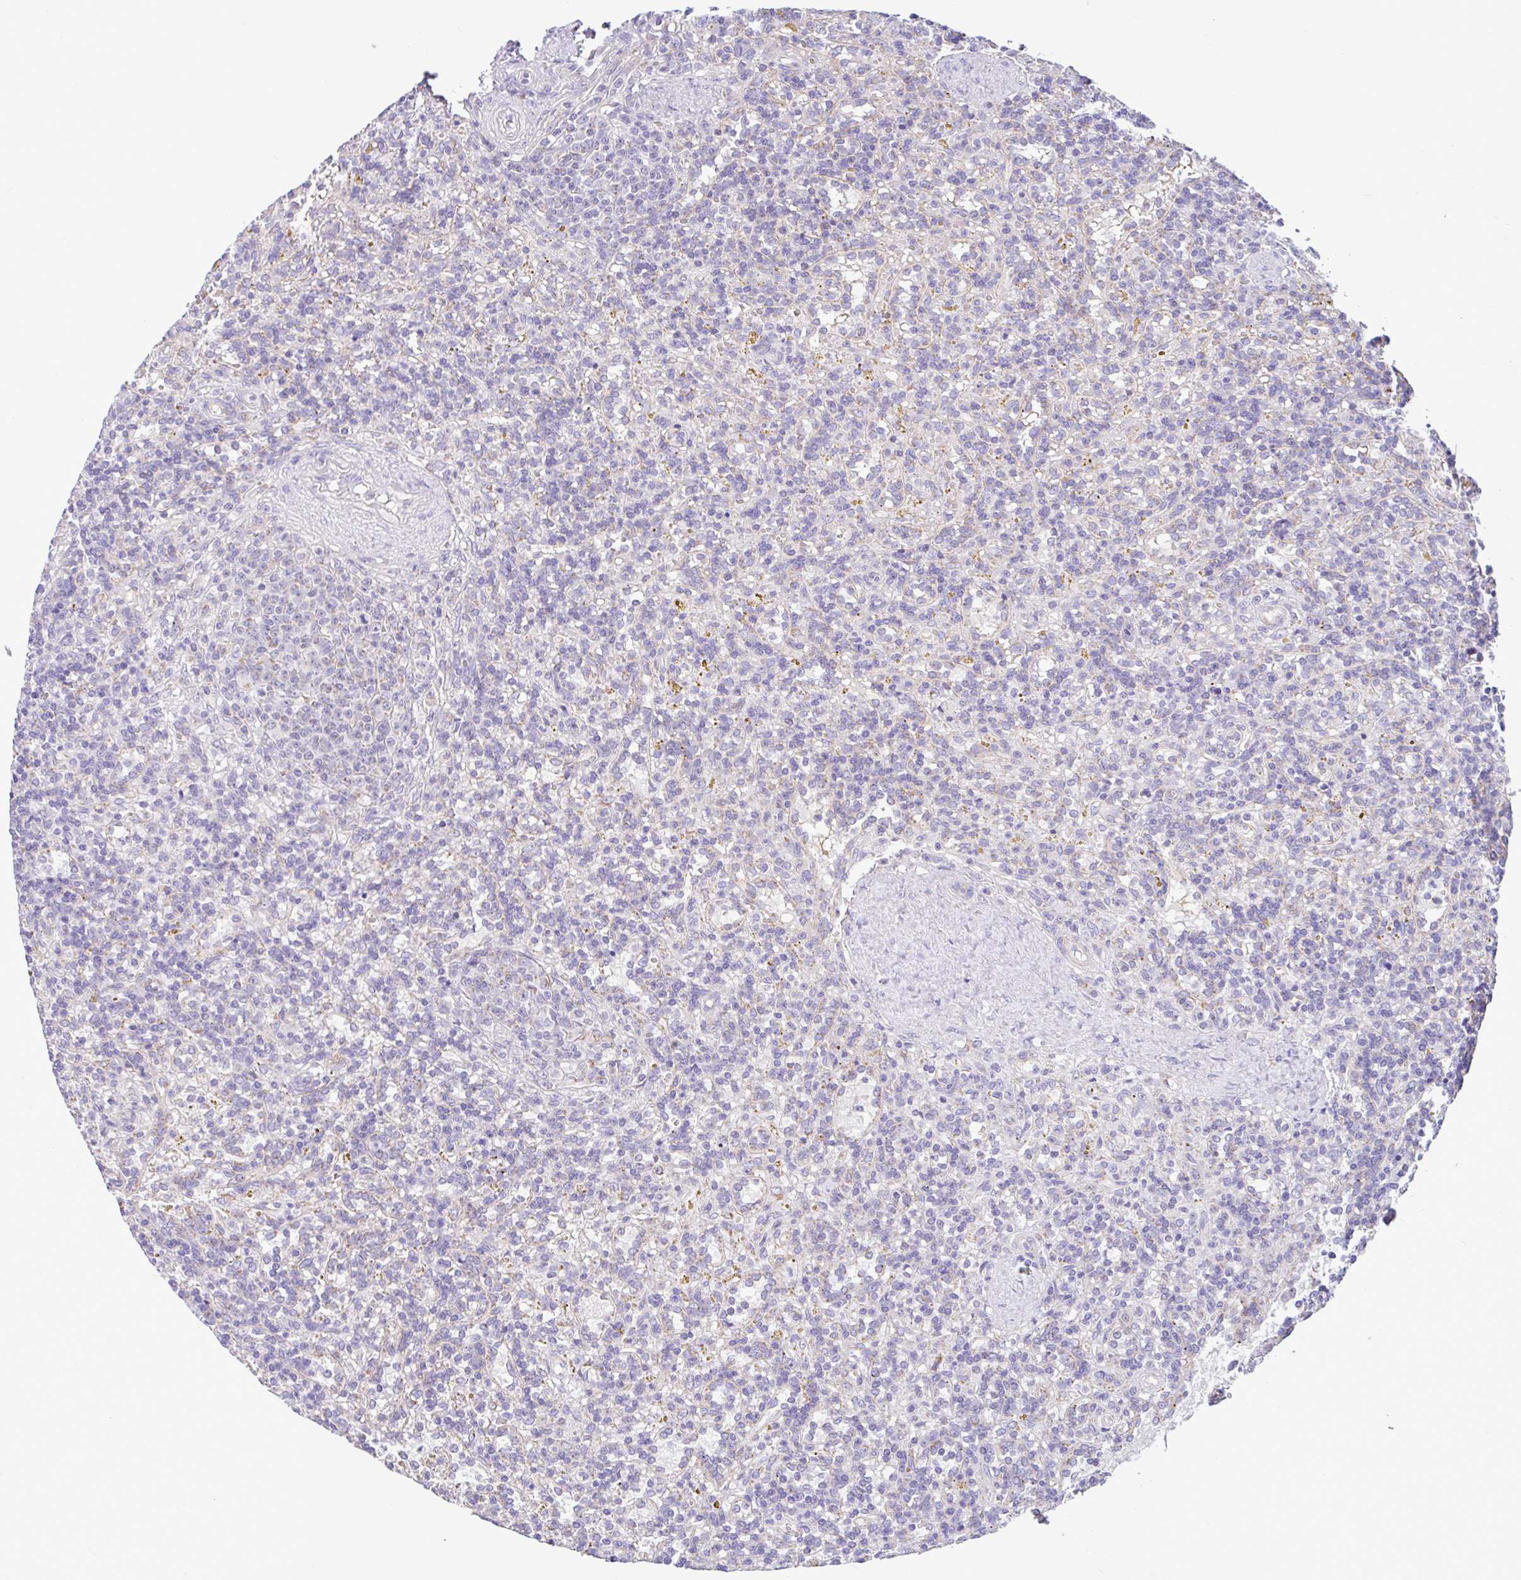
{"staining": {"intensity": "negative", "quantity": "none", "location": "none"}, "tissue": "lymphoma", "cell_type": "Tumor cells", "image_type": "cancer", "snomed": [{"axis": "morphology", "description": "Malignant lymphoma, non-Hodgkin's type, Low grade"}, {"axis": "topography", "description": "Spleen"}], "caption": "A histopathology image of human lymphoma is negative for staining in tumor cells.", "gene": "NDUFS2", "patient": {"sex": "male", "age": 67}}